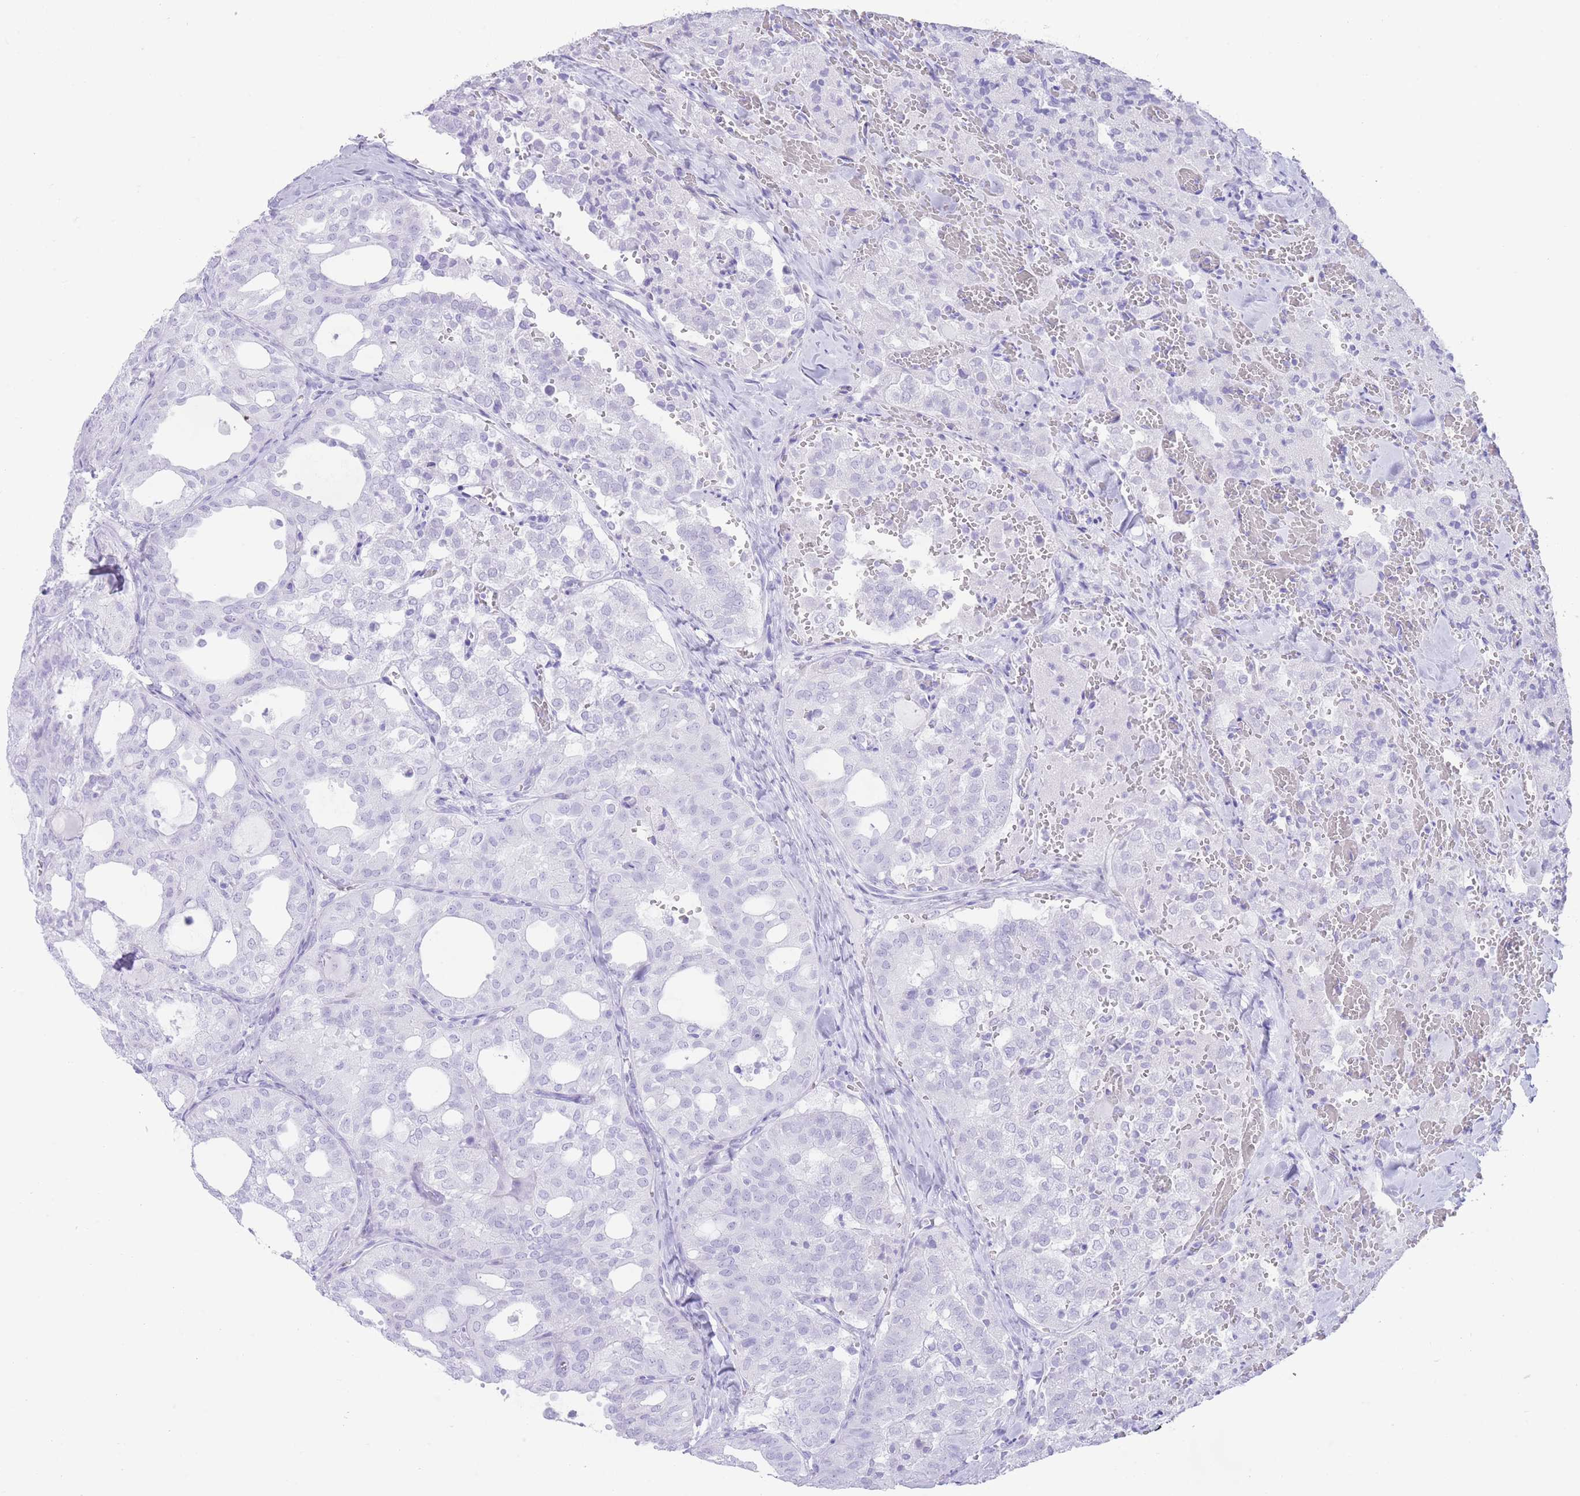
{"staining": {"intensity": "negative", "quantity": "none", "location": "none"}, "tissue": "thyroid cancer", "cell_type": "Tumor cells", "image_type": "cancer", "snomed": [{"axis": "morphology", "description": "Follicular adenoma carcinoma, NOS"}, {"axis": "topography", "description": "Thyroid gland"}], "caption": "Immunohistochemistry of thyroid cancer demonstrates no expression in tumor cells. Nuclei are stained in blue.", "gene": "ELOA2", "patient": {"sex": "male", "age": 75}}